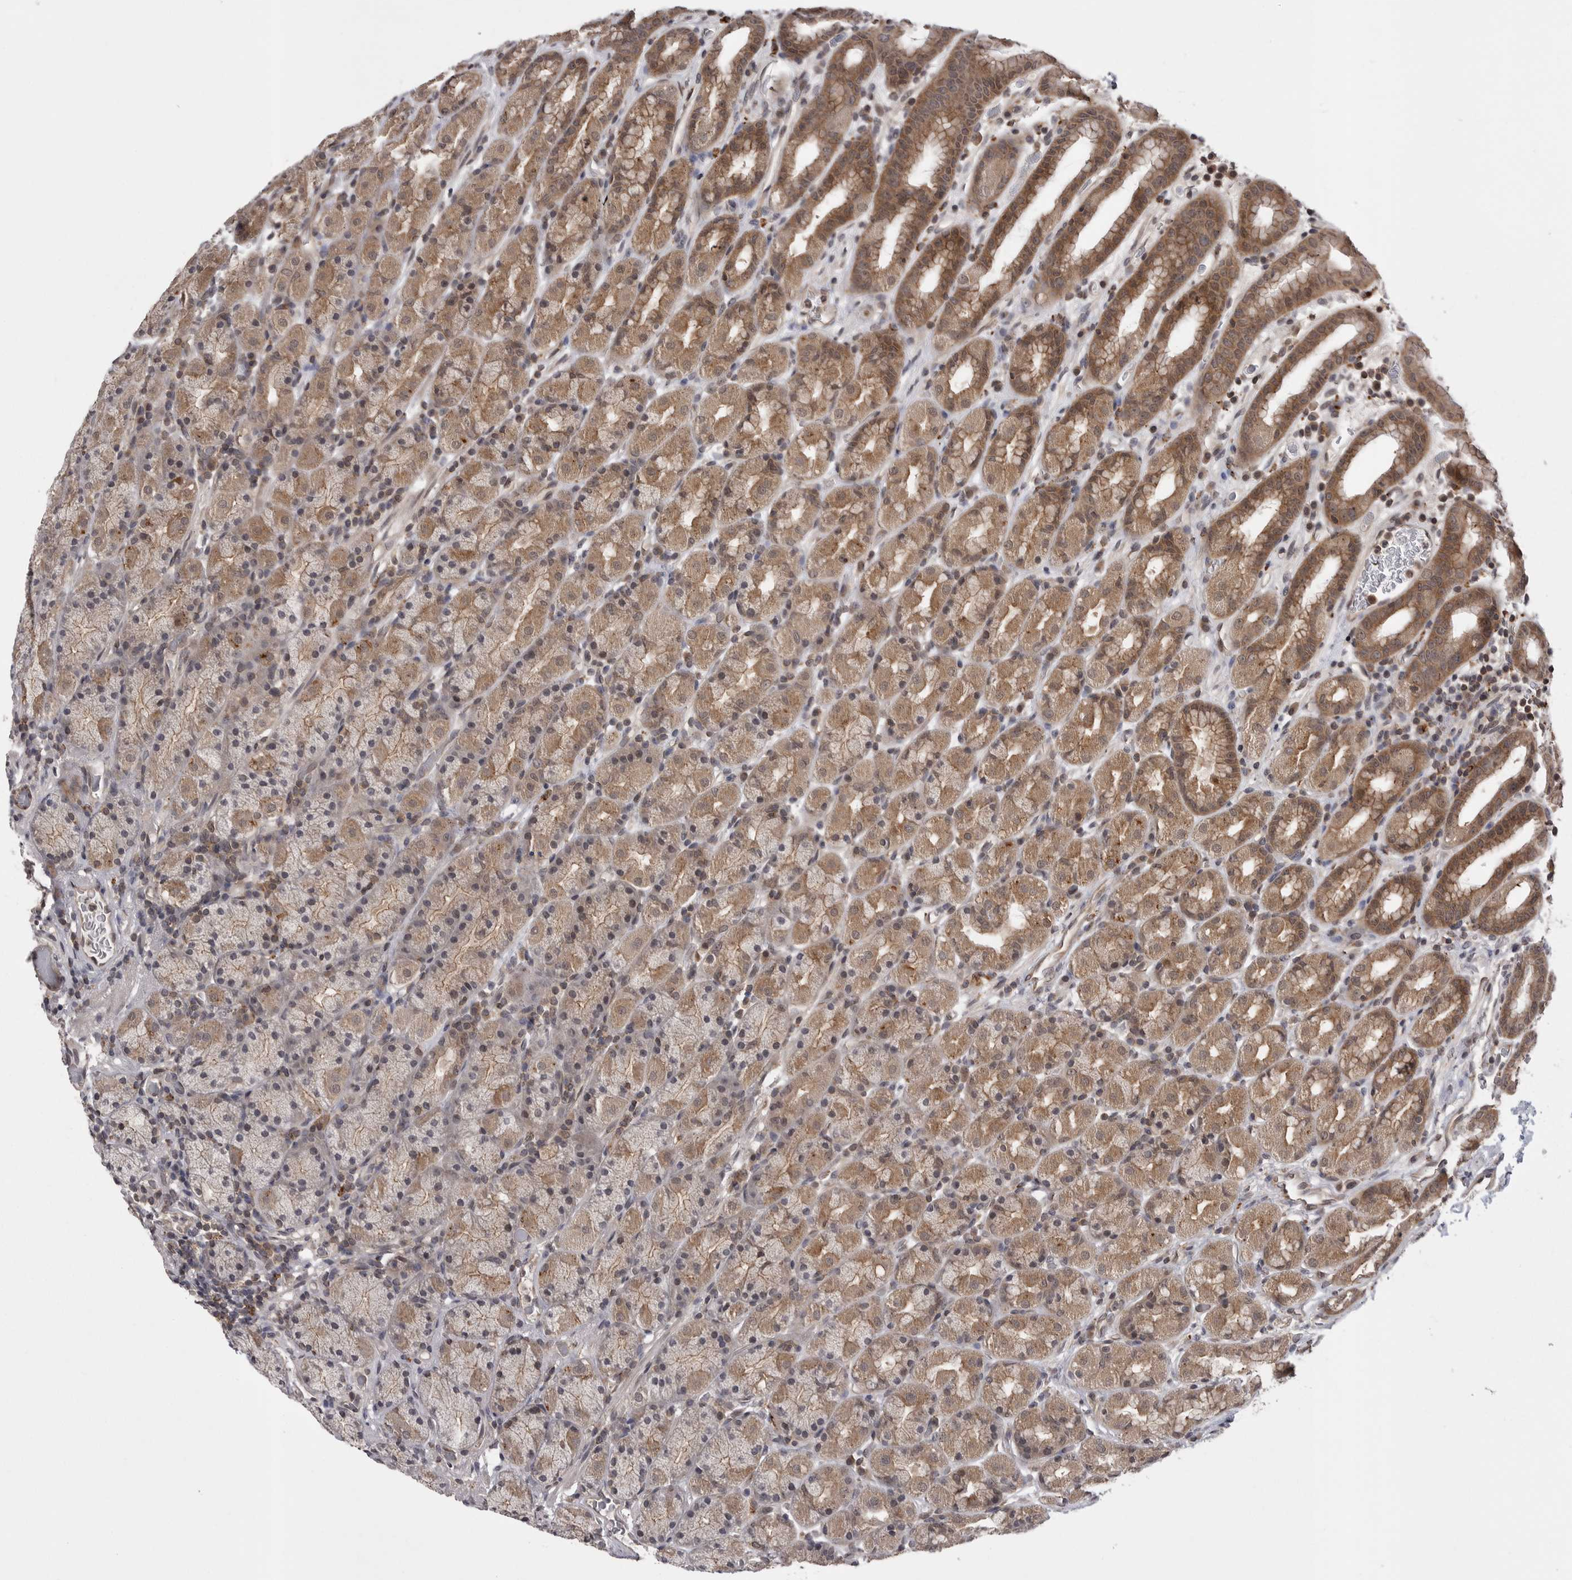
{"staining": {"intensity": "moderate", "quantity": ">75%", "location": "cytoplasmic/membranous"}, "tissue": "stomach", "cell_type": "Glandular cells", "image_type": "normal", "snomed": [{"axis": "morphology", "description": "Normal tissue, NOS"}, {"axis": "topography", "description": "Stomach, upper"}], "caption": "Moderate cytoplasmic/membranous expression is present in about >75% of glandular cells in normal stomach.", "gene": "AOAH", "patient": {"sex": "male", "age": 68}}